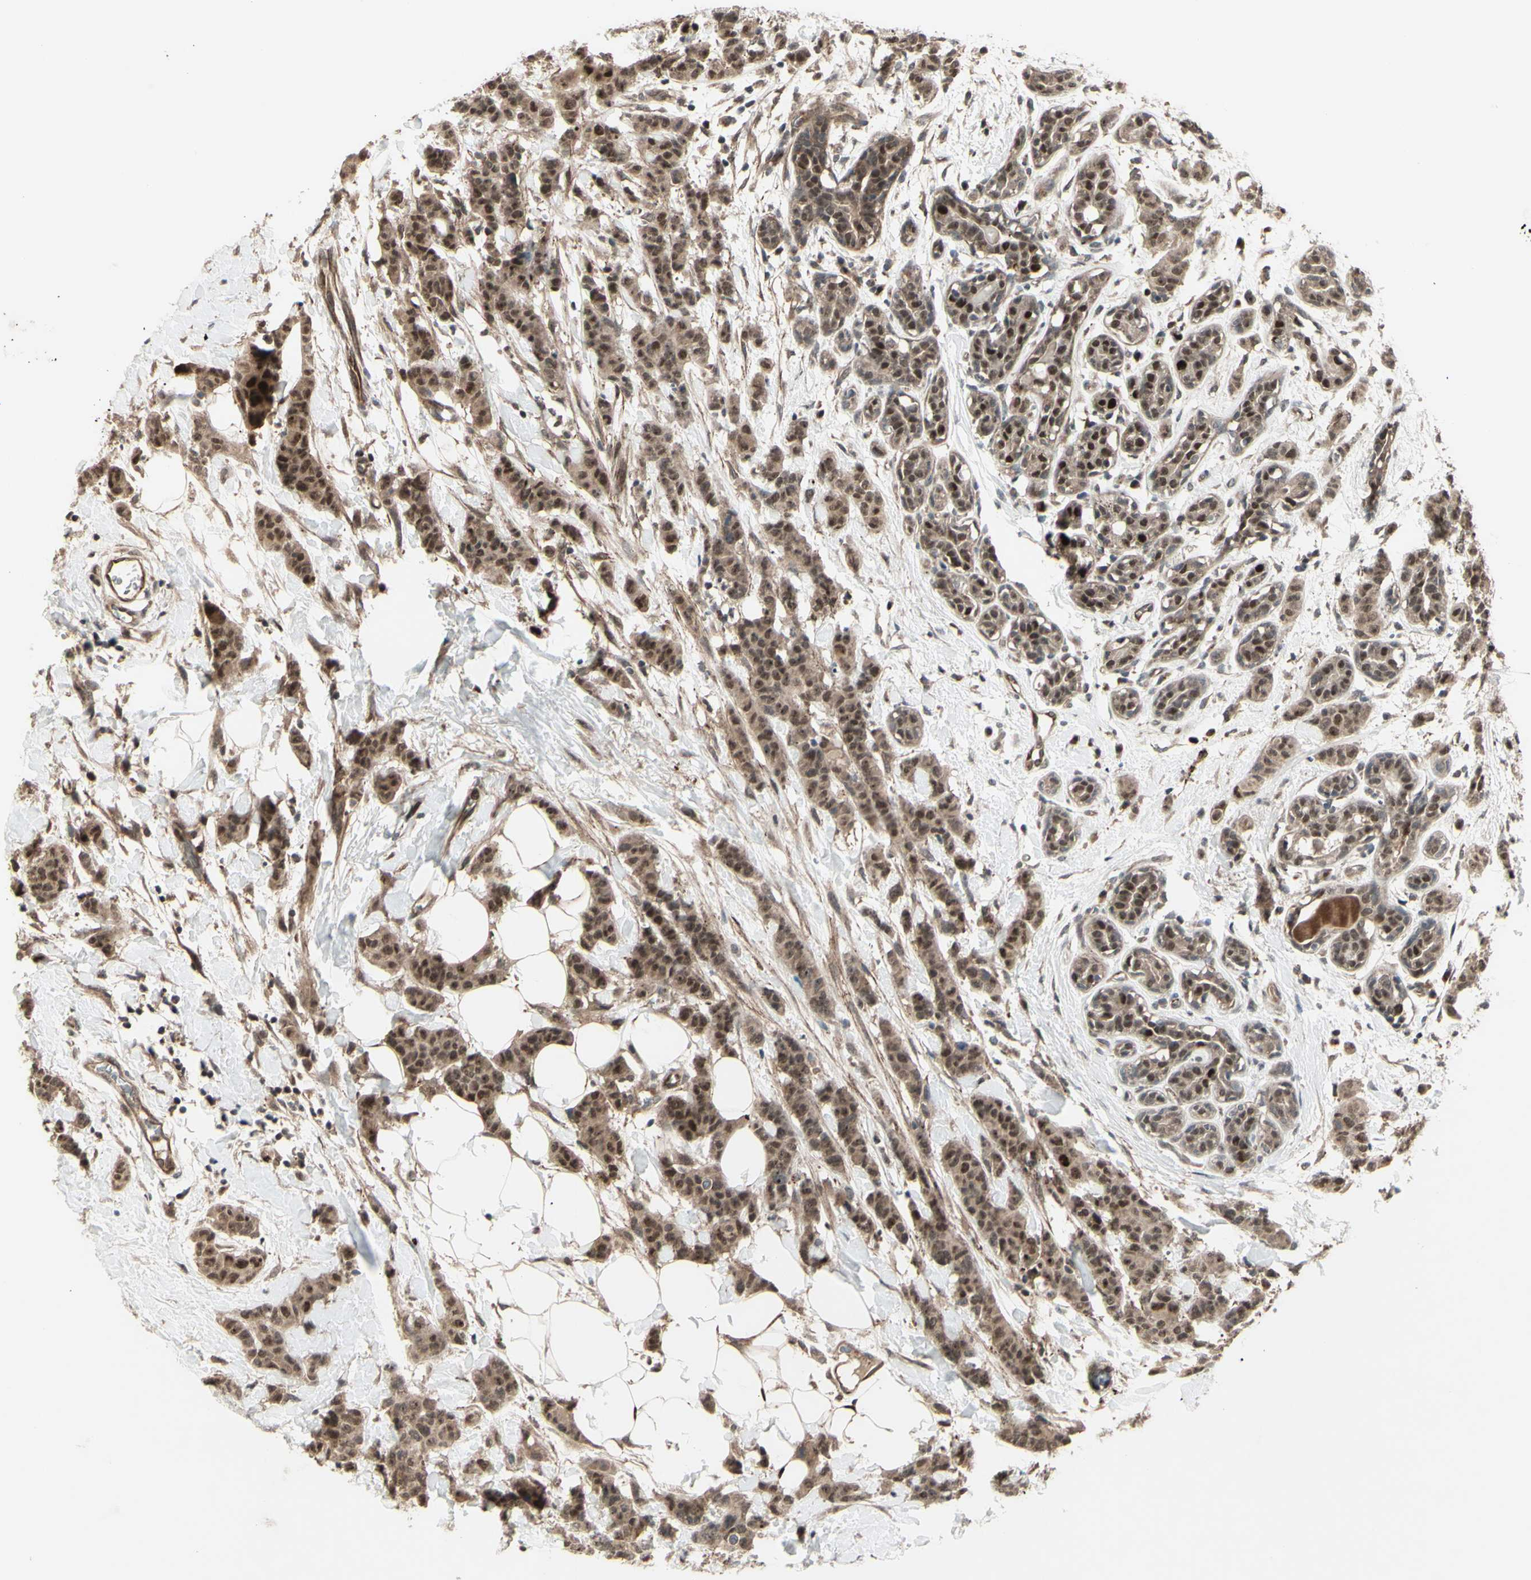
{"staining": {"intensity": "strong", "quantity": ">75%", "location": "cytoplasmic/membranous,nuclear"}, "tissue": "breast cancer", "cell_type": "Tumor cells", "image_type": "cancer", "snomed": [{"axis": "morphology", "description": "Normal tissue, NOS"}, {"axis": "morphology", "description": "Duct carcinoma"}, {"axis": "topography", "description": "Breast"}], "caption": "An immunohistochemistry histopathology image of neoplastic tissue is shown. Protein staining in brown highlights strong cytoplasmic/membranous and nuclear positivity in breast invasive ductal carcinoma within tumor cells. (Brightfield microscopy of DAB IHC at high magnification).", "gene": "MLF2", "patient": {"sex": "female", "age": 40}}